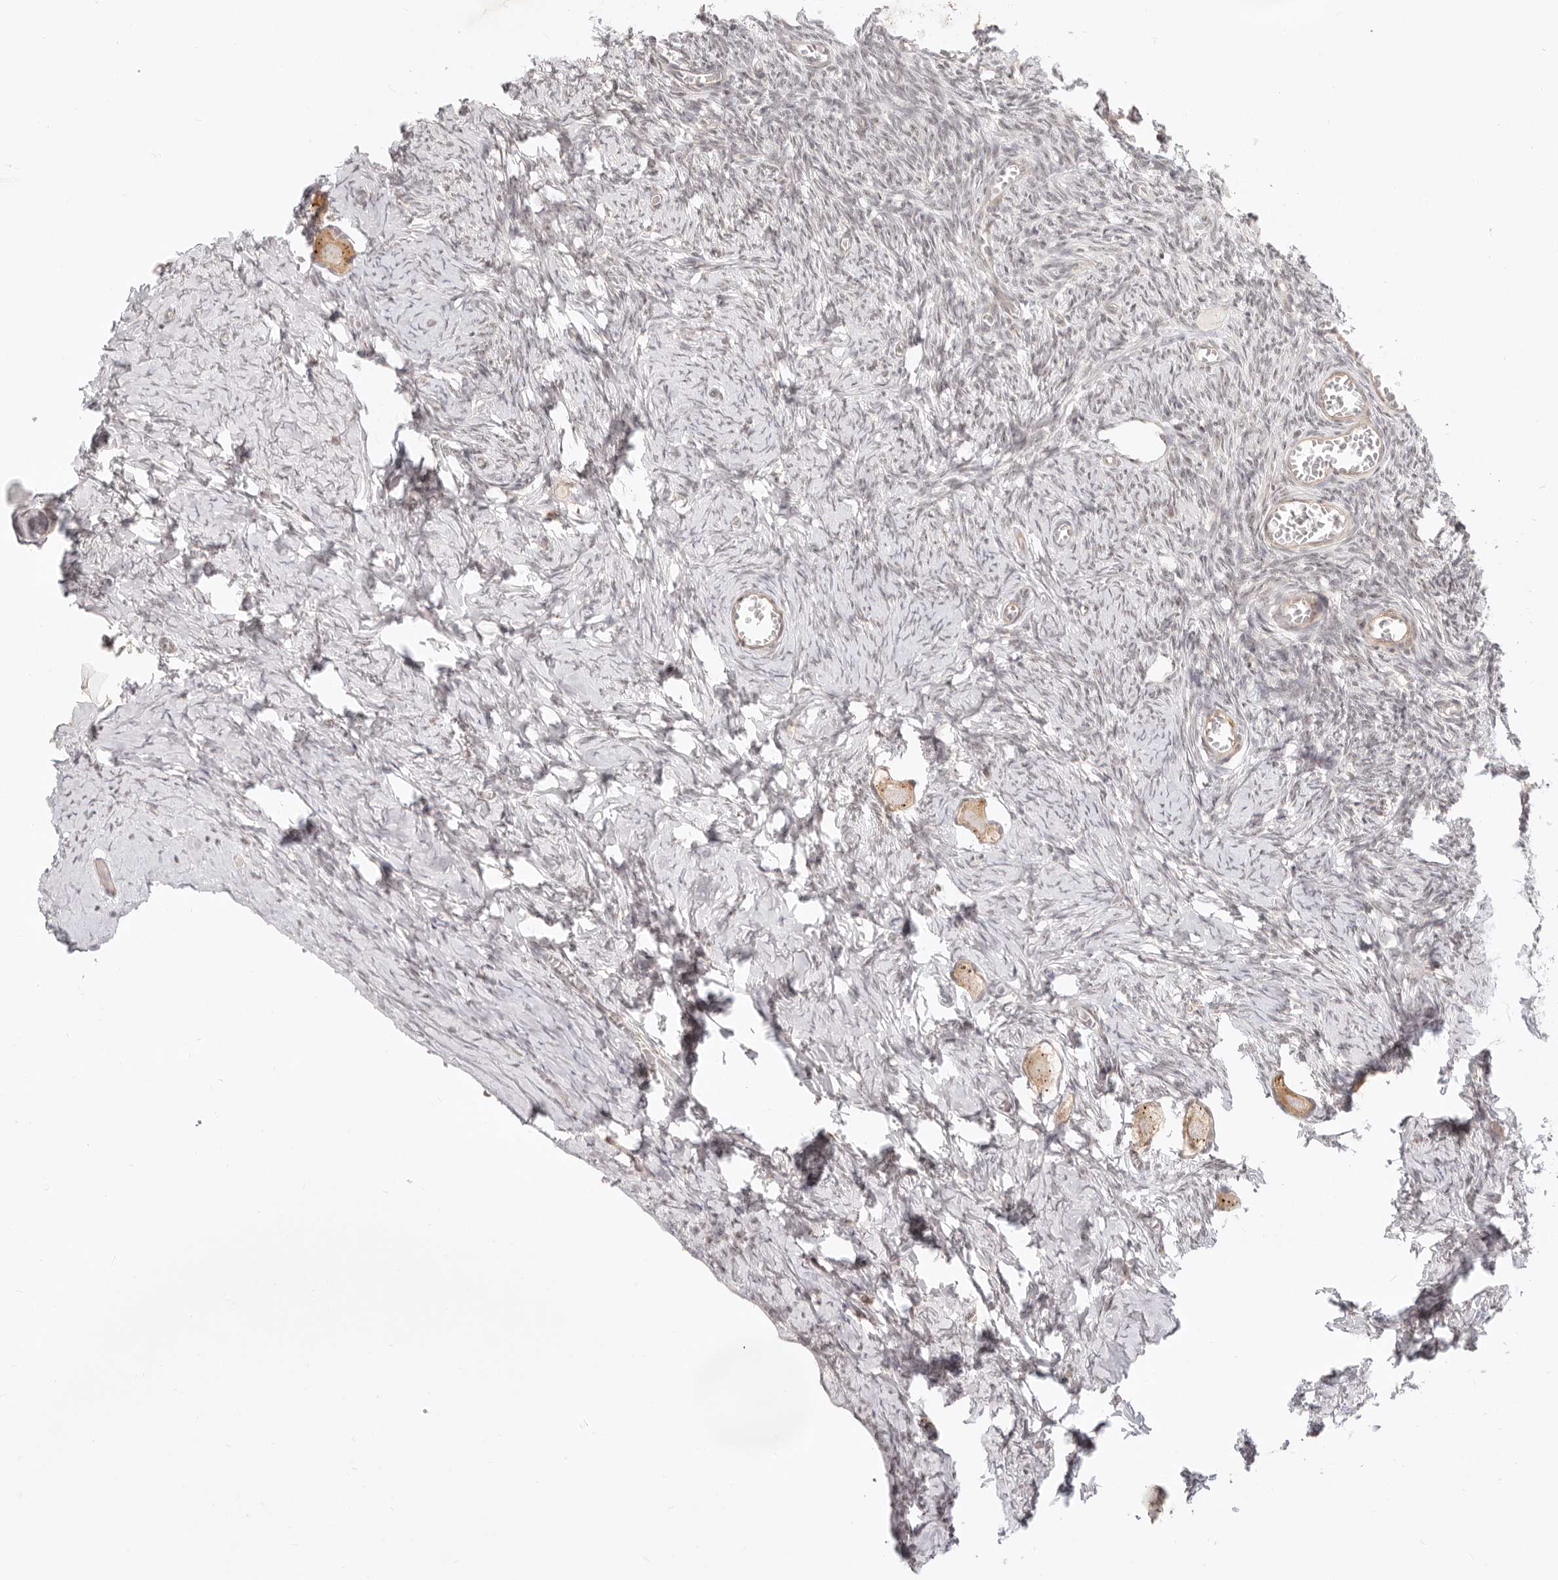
{"staining": {"intensity": "moderate", "quantity": ">75%", "location": "cytoplasmic/membranous,nuclear"}, "tissue": "ovary", "cell_type": "Follicle cells", "image_type": "normal", "snomed": [{"axis": "morphology", "description": "Normal tissue, NOS"}, {"axis": "topography", "description": "Ovary"}], "caption": "Normal ovary exhibits moderate cytoplasmic/membranous,nuclear expression in approximately >75% of follicle cells, visualized by immunohistochemistry. (DAB (3,3'-diaminobenzidine) = brown stain, brightfield microscopy at high magnification).", "gene": "BAP1", "patient": {"sex": "female", "age": 27}}